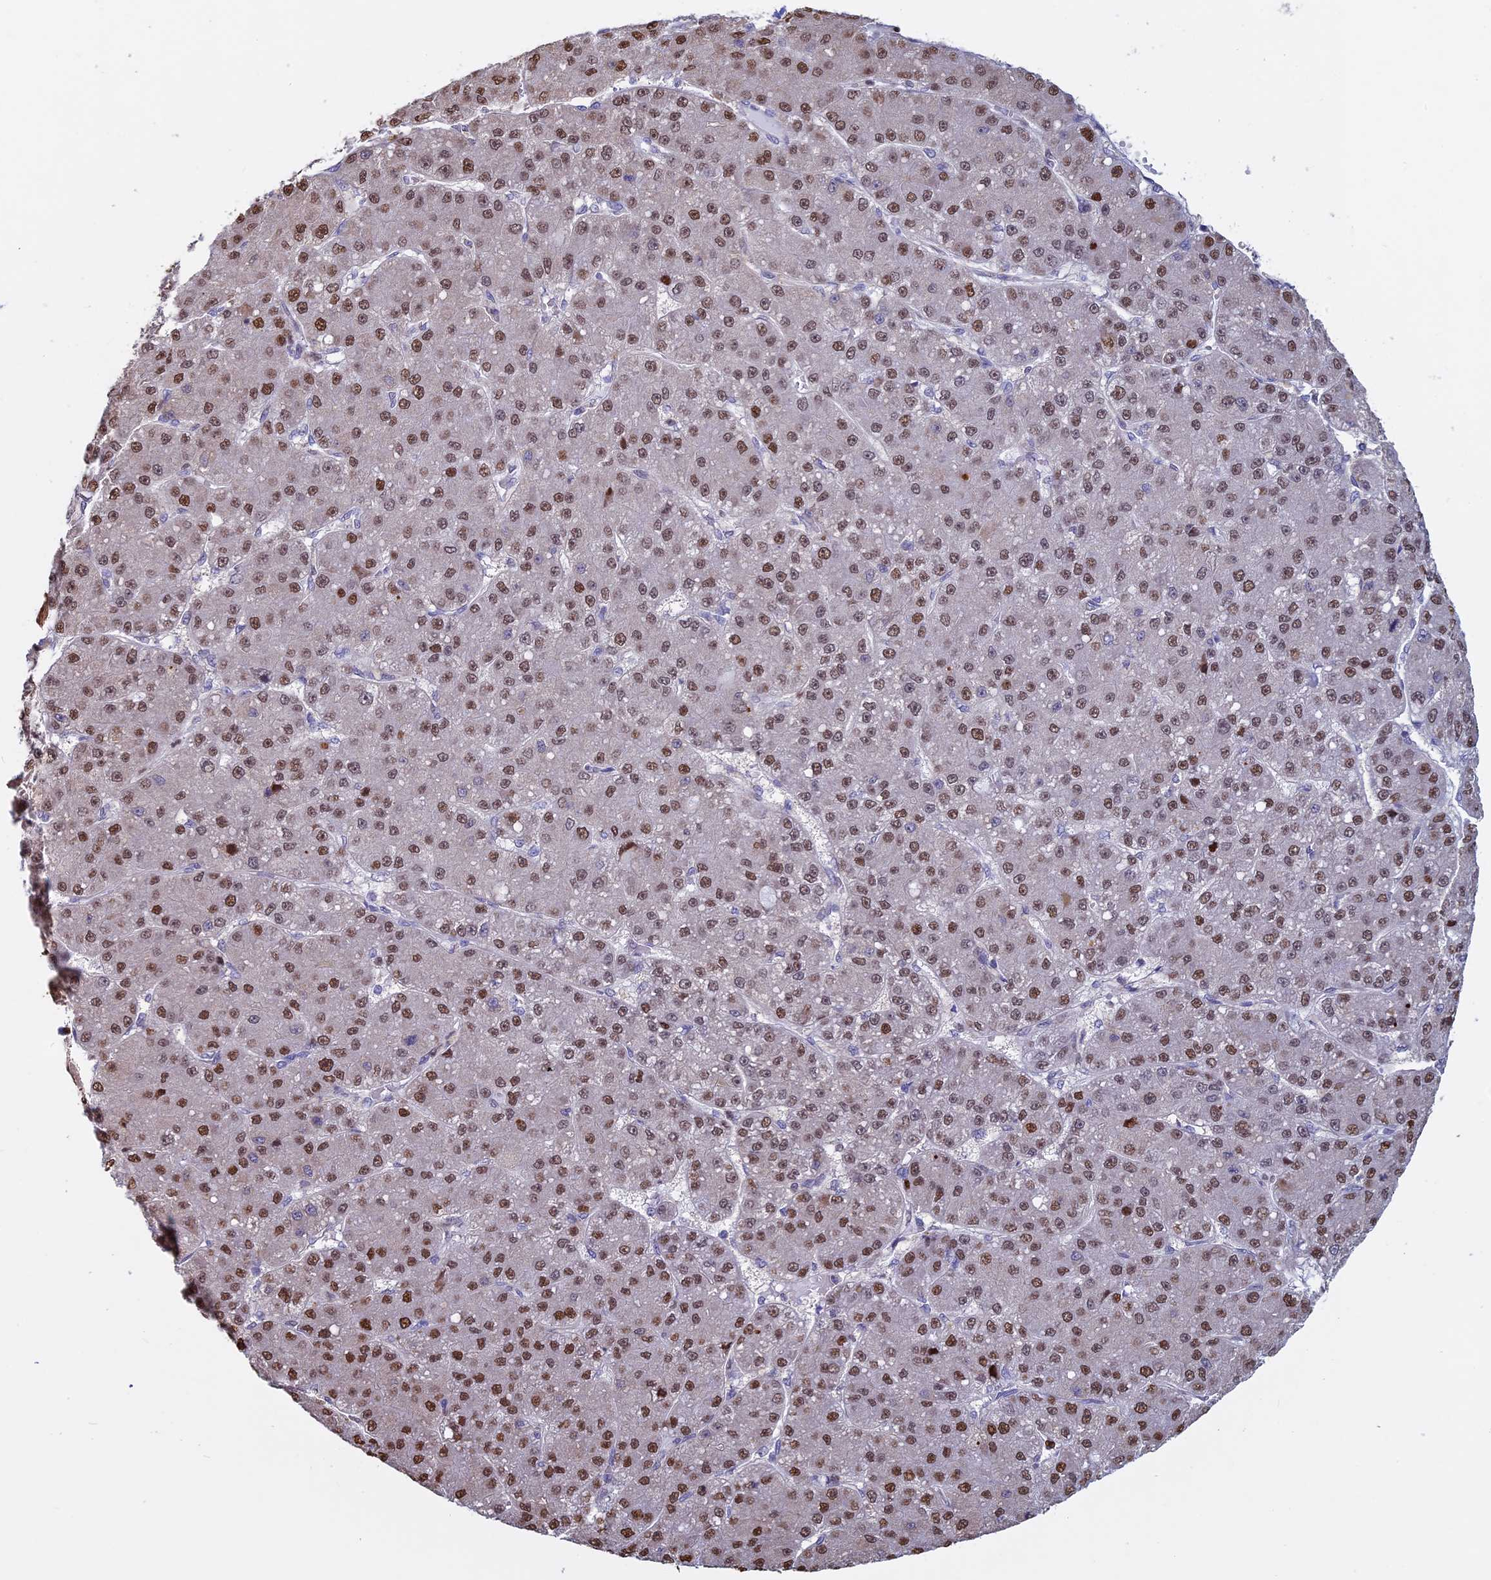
{"staining": {"intensity": "moderate", "quantity": ">75%", "location": "nuclear"}, "tissue": "liver cancer", "cell_type": "Tumor cells", "image_type": "cancer", "snomed": [{"axis": "morphology", "description": "Carcinoma, Hepatocellular, NOS"}, {"axis": "topography", "description": "Liver"}], "caption": "This is a photomicrograph of immunohistochemistry (IHC) staining of liver cancer (hepatocellular carcinoma), which shows moderate expression in the nuclear of tumor cells.", "gene": "ACSS1", "patient": {"sex": "male", "age": 67}}